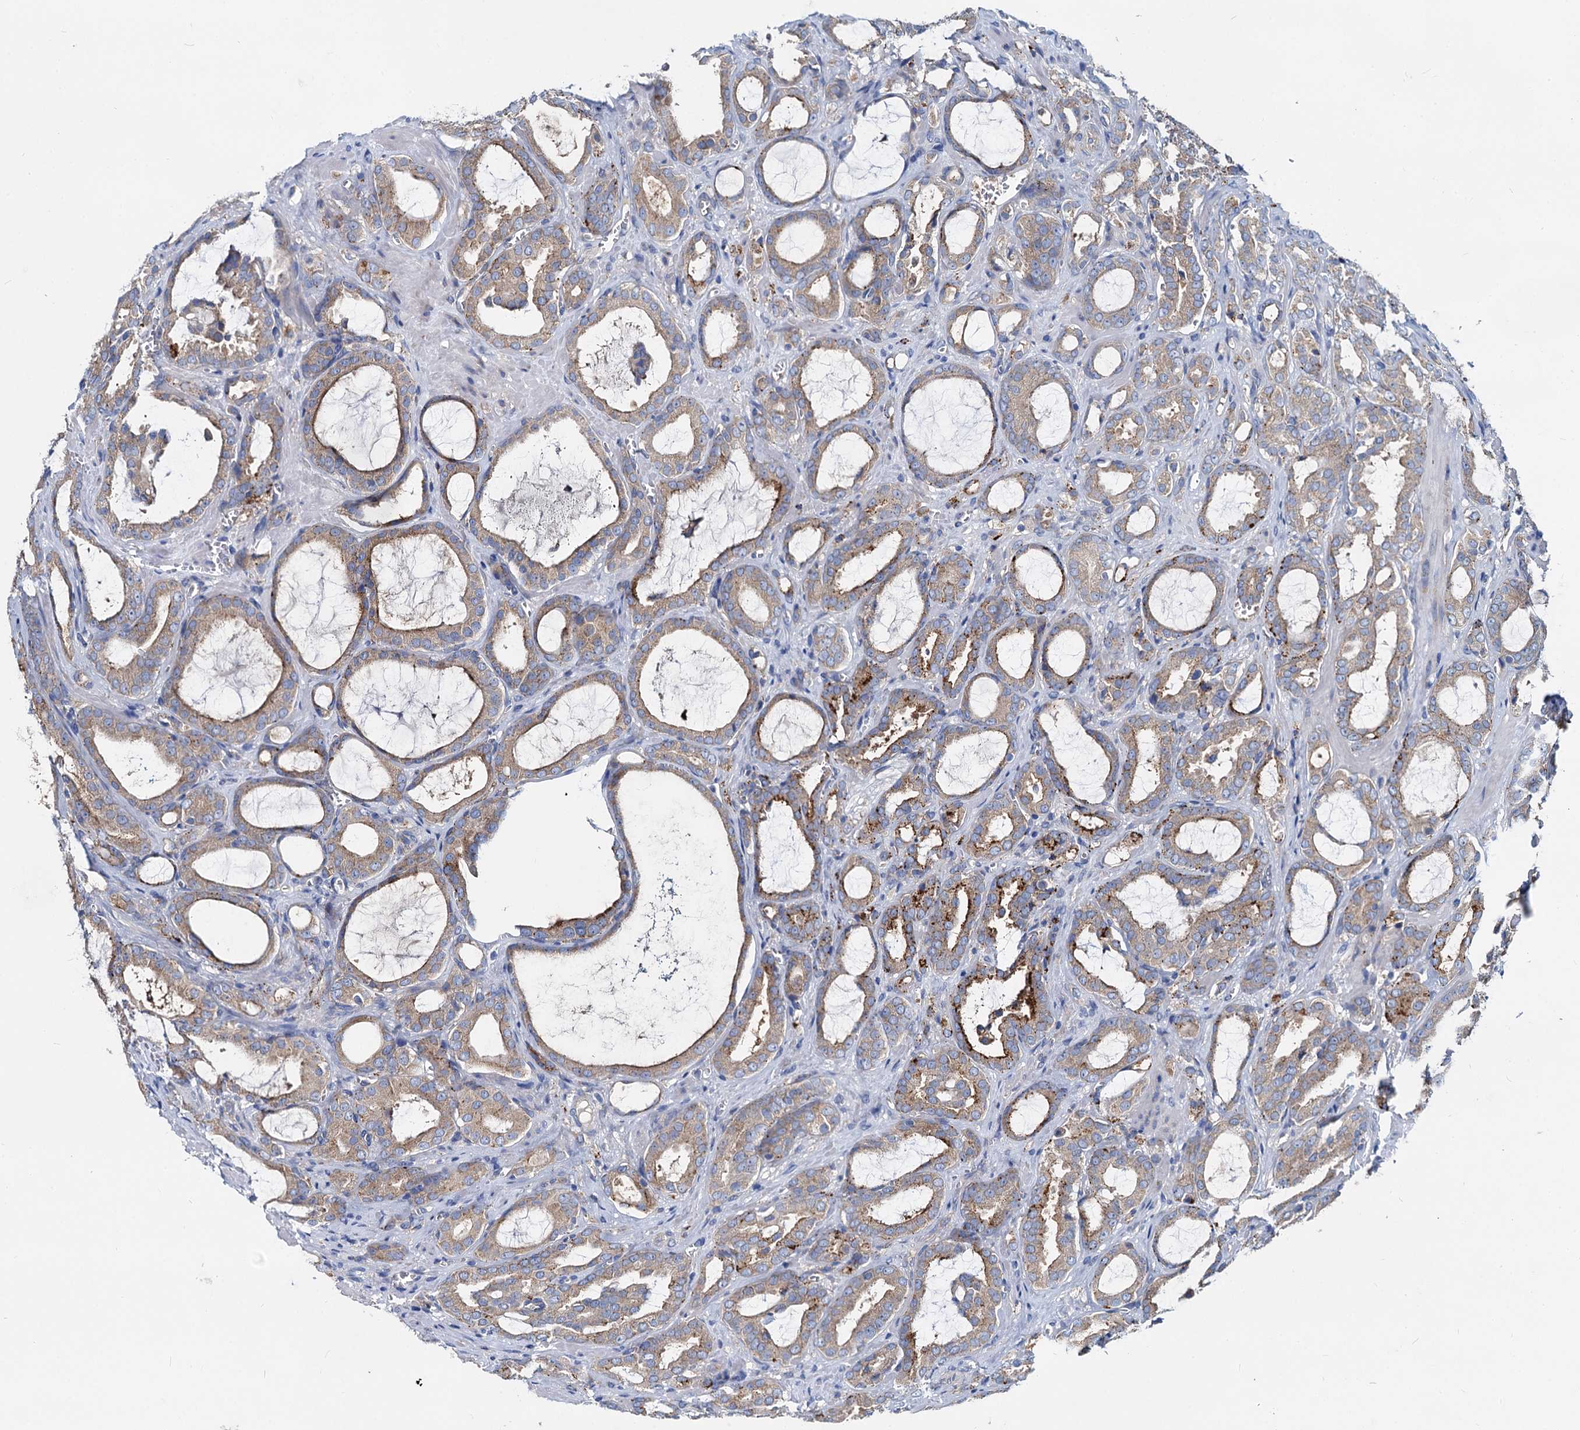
{"staining": {"intensity": "weak", "quantity": ">75%", "location": "cytoplasmic/membranous"}, "tissue": "prostate cancer", "cell_type": "Tumor cells", "image_type": "cancer", "snomed": [{"axis": "morphology", "description": "Adenocarcinoma, High grade"}, {"axis": "topography", "description": "Prostate"}], "caption": "Immunohistochemical staining of human prostate adenocarcinoma (high-grade) reveals low levels of weak cytoplasmic/membranous protein staining in about >75% of tumor cells.", "gene": "QARS1", "patient": {"sex": "male", "age": 72}}